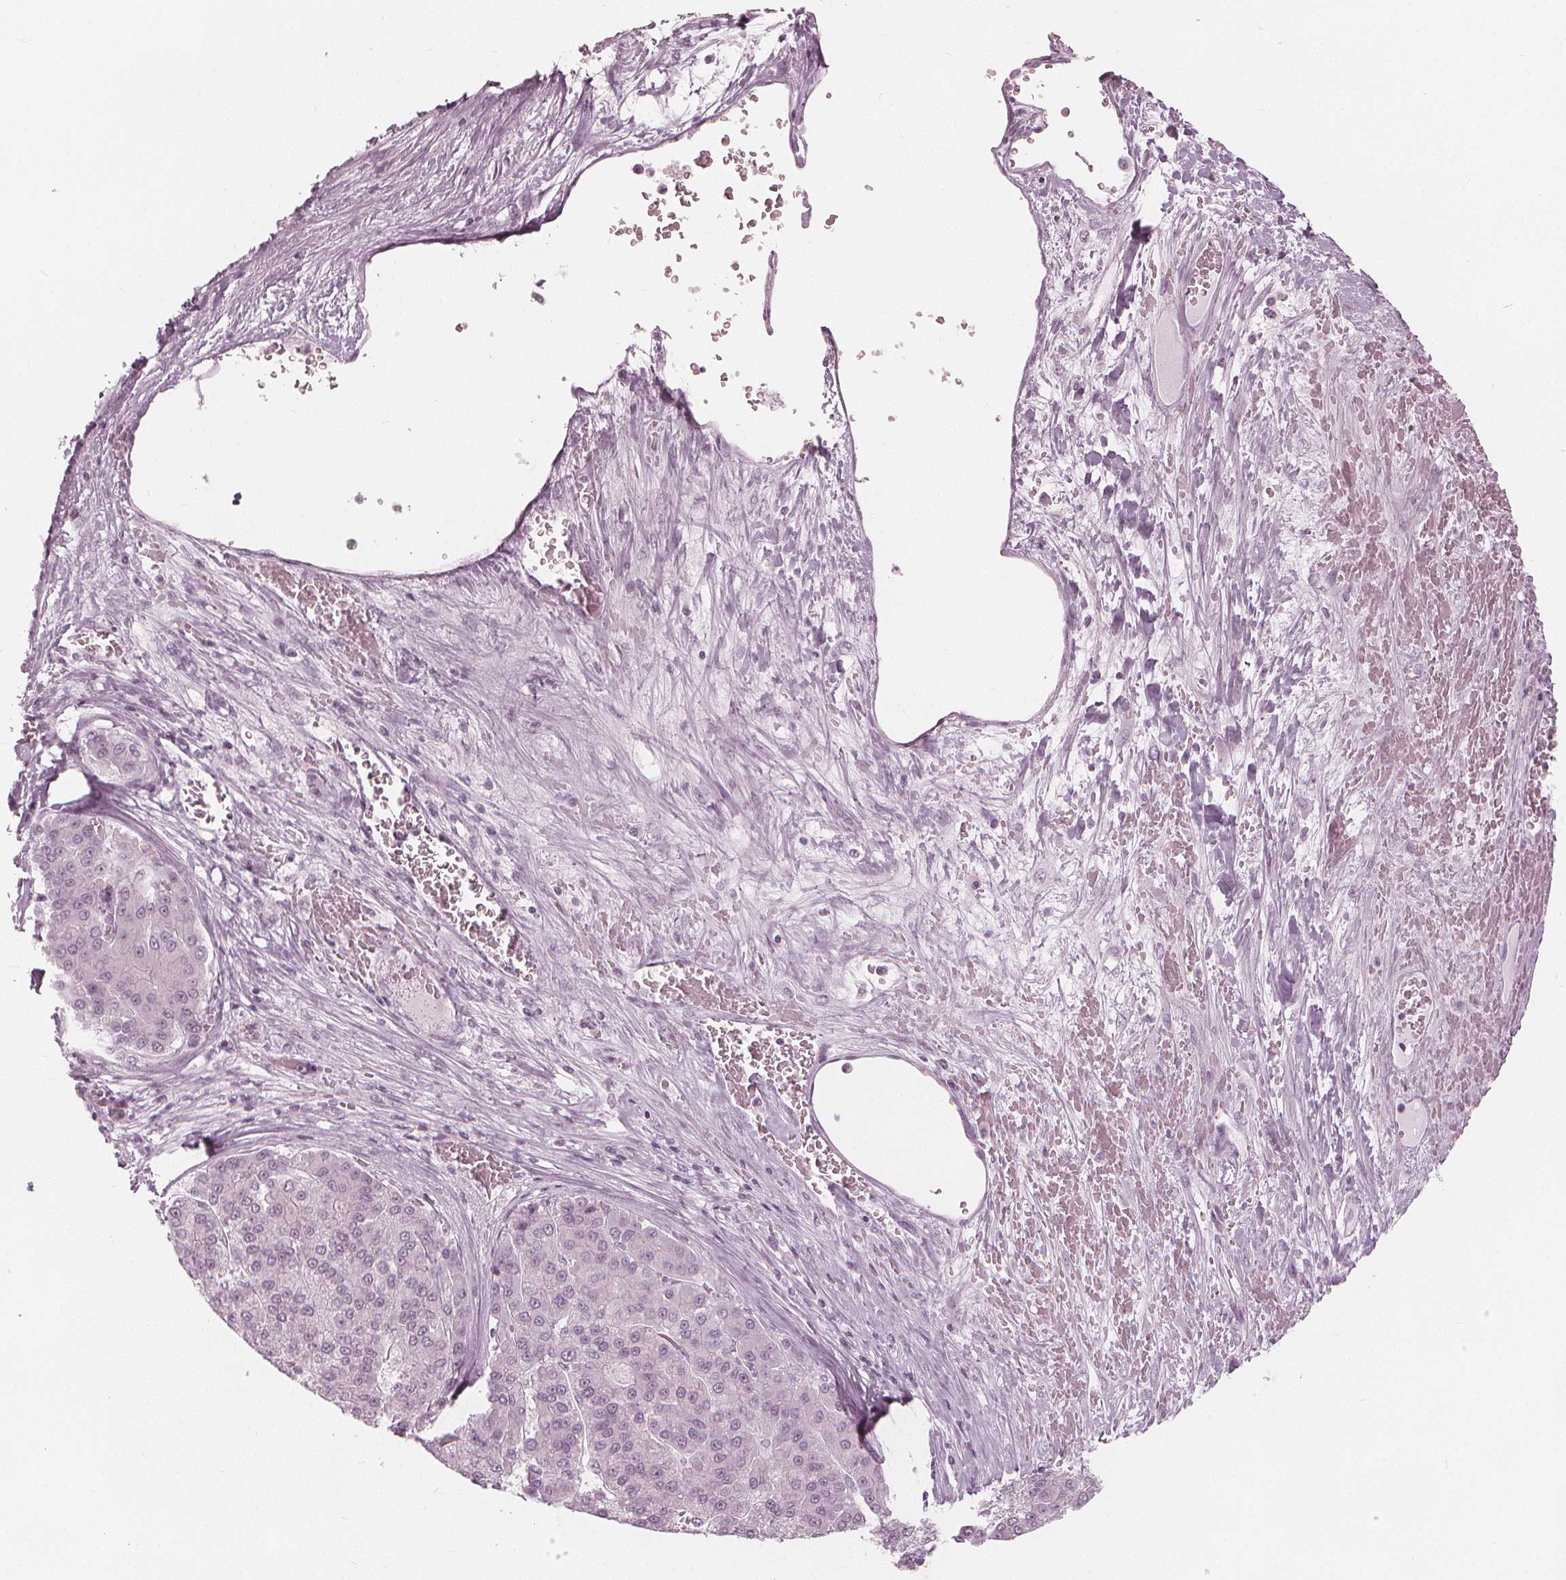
{"staining": {"intensity": "negative", "quantity": "none", "location": "none"}, "tissue": "liver cancer", "cell_type": "Tumor cells", "image_type": "cancer", "snomed": [{"axis": "morphology", "description": "Carcinoma, Hepatocellular, NOS"}, {"axis": "topography", "description": "Liver"}], "caption": "Immunohistochemistry micrograph of liver hepatocellular carcinoma stained for a protein (brown), which displays no staining in tumor cells. (Immunohistochemistry (ihc), brightfield microscopy, high magnification).", "gene": "PAEP", "patient": {"sex": "male", "age": 70}}